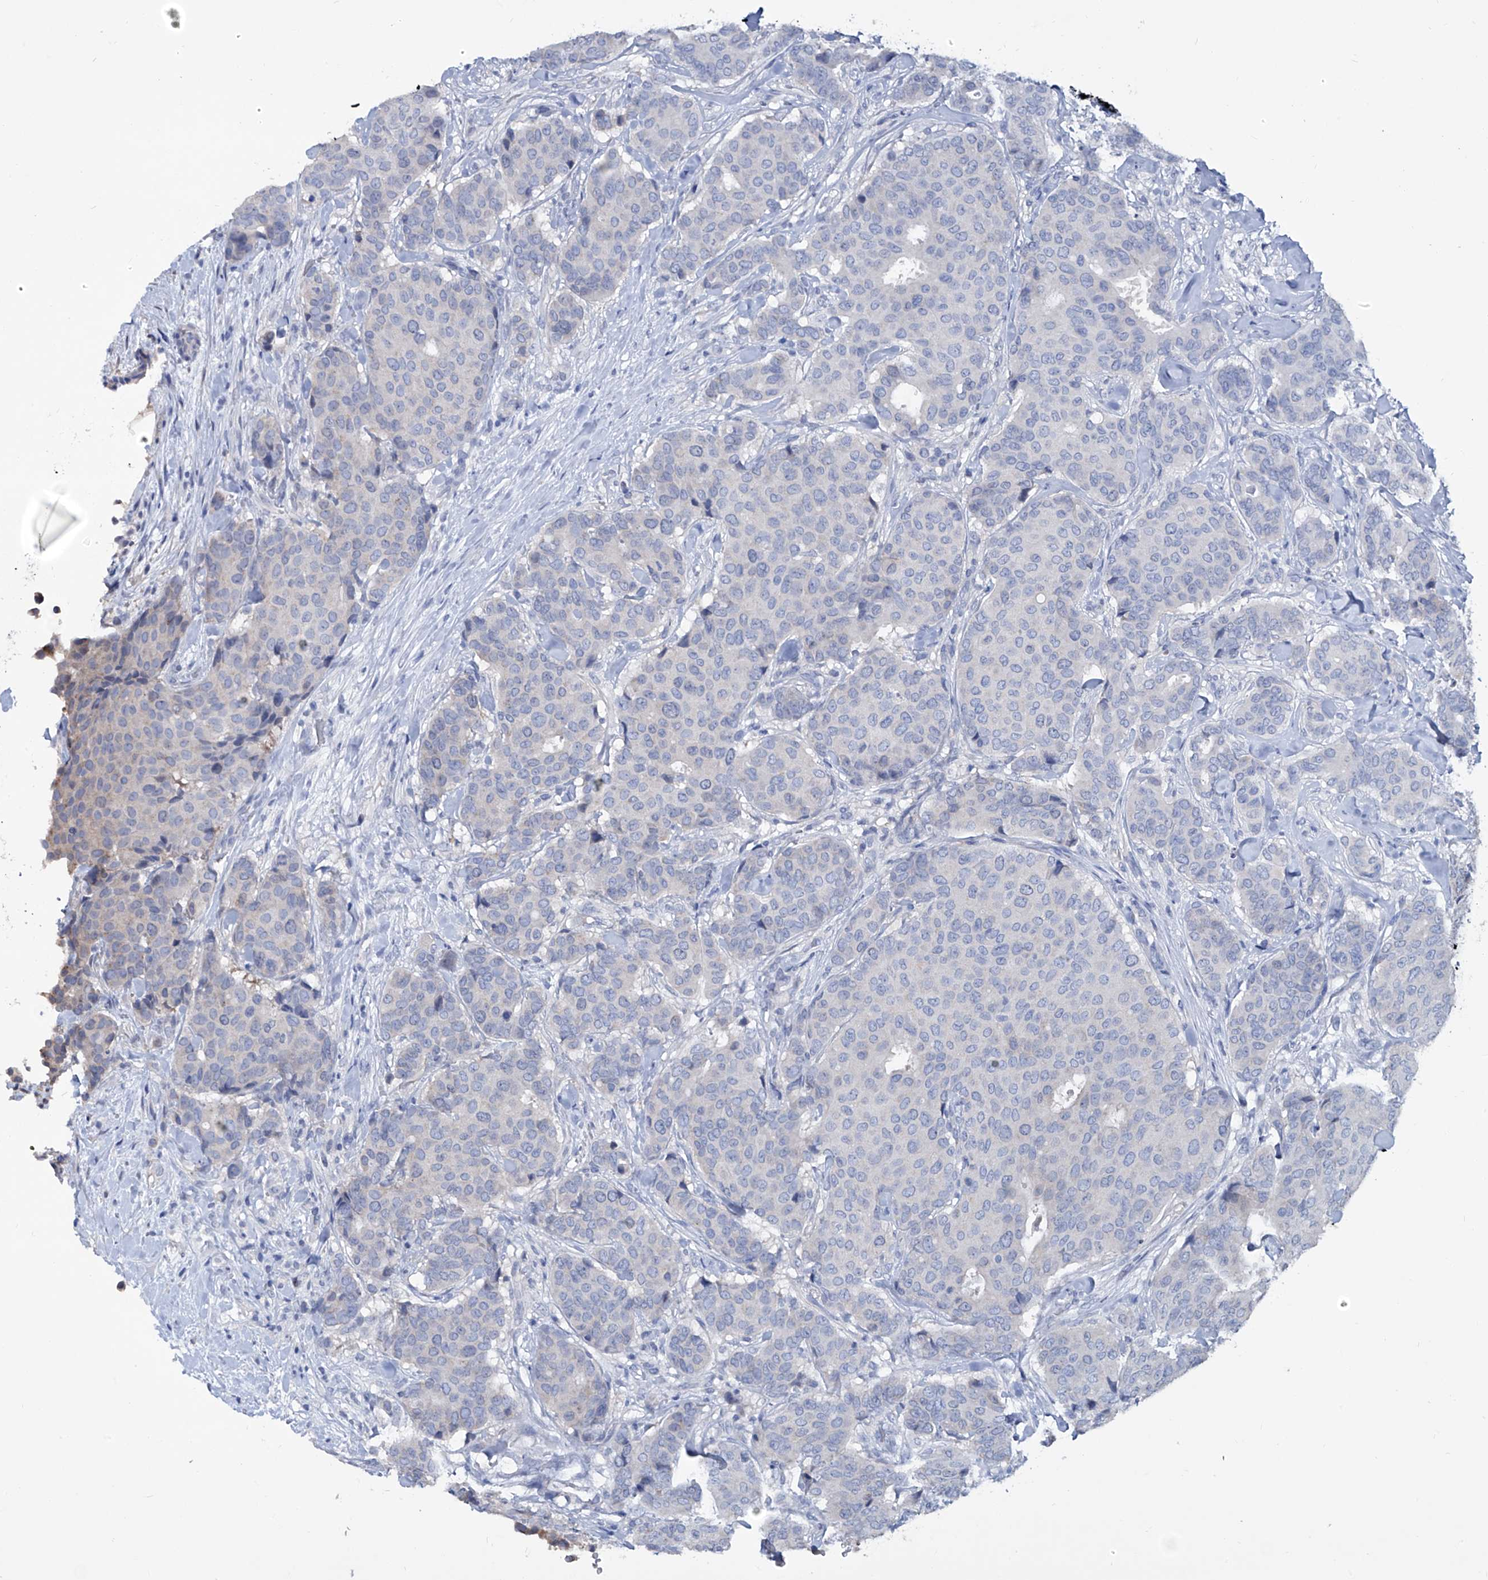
{"staining": {"intensity": "negative", "quantity": "none", "location": "none"}, "tissue": "breast cancer", "cell_type": "Tumor cells", "image_type": "cancer", "snomed": [{"axis": "morphology", "description": "Duct carcinoma"}, {"axis": "topography", "description": "Breast"}], "caption": "Immunohistochemistry micrograph of neoplastic tissue: human breast cancer stained with DAB (3,3'-diaminobenzidine) demonstrates no significant protein staining in tumor cells.", "gene": "KLHL17", "patient": {"sex": "female", "age": 75}}